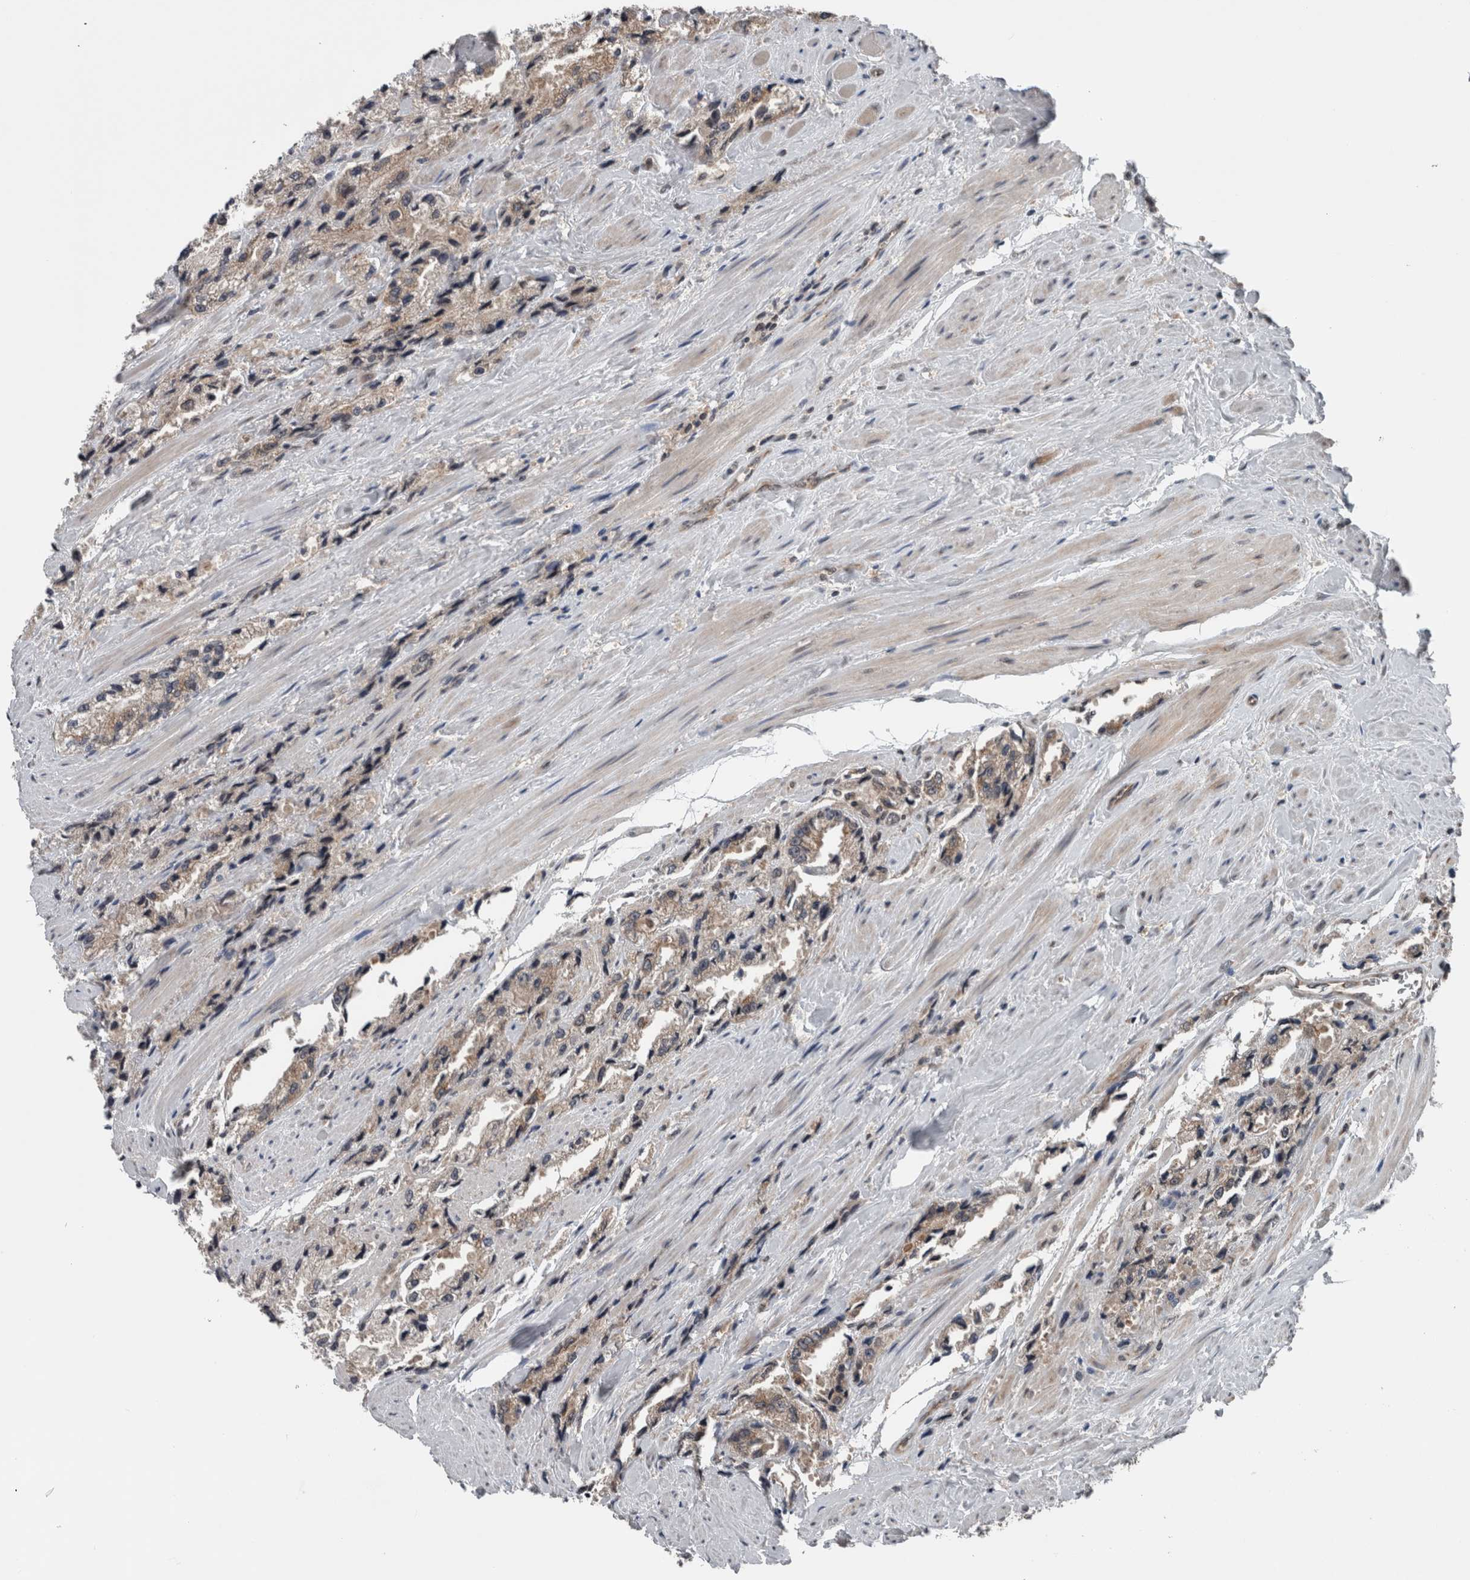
{"staining": {"intensity": "weak", "quantity": "25%-75%", "location": "cytoplasmic/membranous"}, "tissue": "prostate cancer", "cell_type": "Tumor cells", "image_type": "cancer", "snomed": [{"axis": "morphology", "description": "Adenocarcinoma, High grade"}, {"axis": "topography", "description": "Prostate"}], "caption": "A micrograph of human prostate cancer stained for a protein reveals weak cytoplasmic/membranous brown staining in tumor cells.", "gene": "ENY2", "patient": {"sex": "male", "age": 58}}